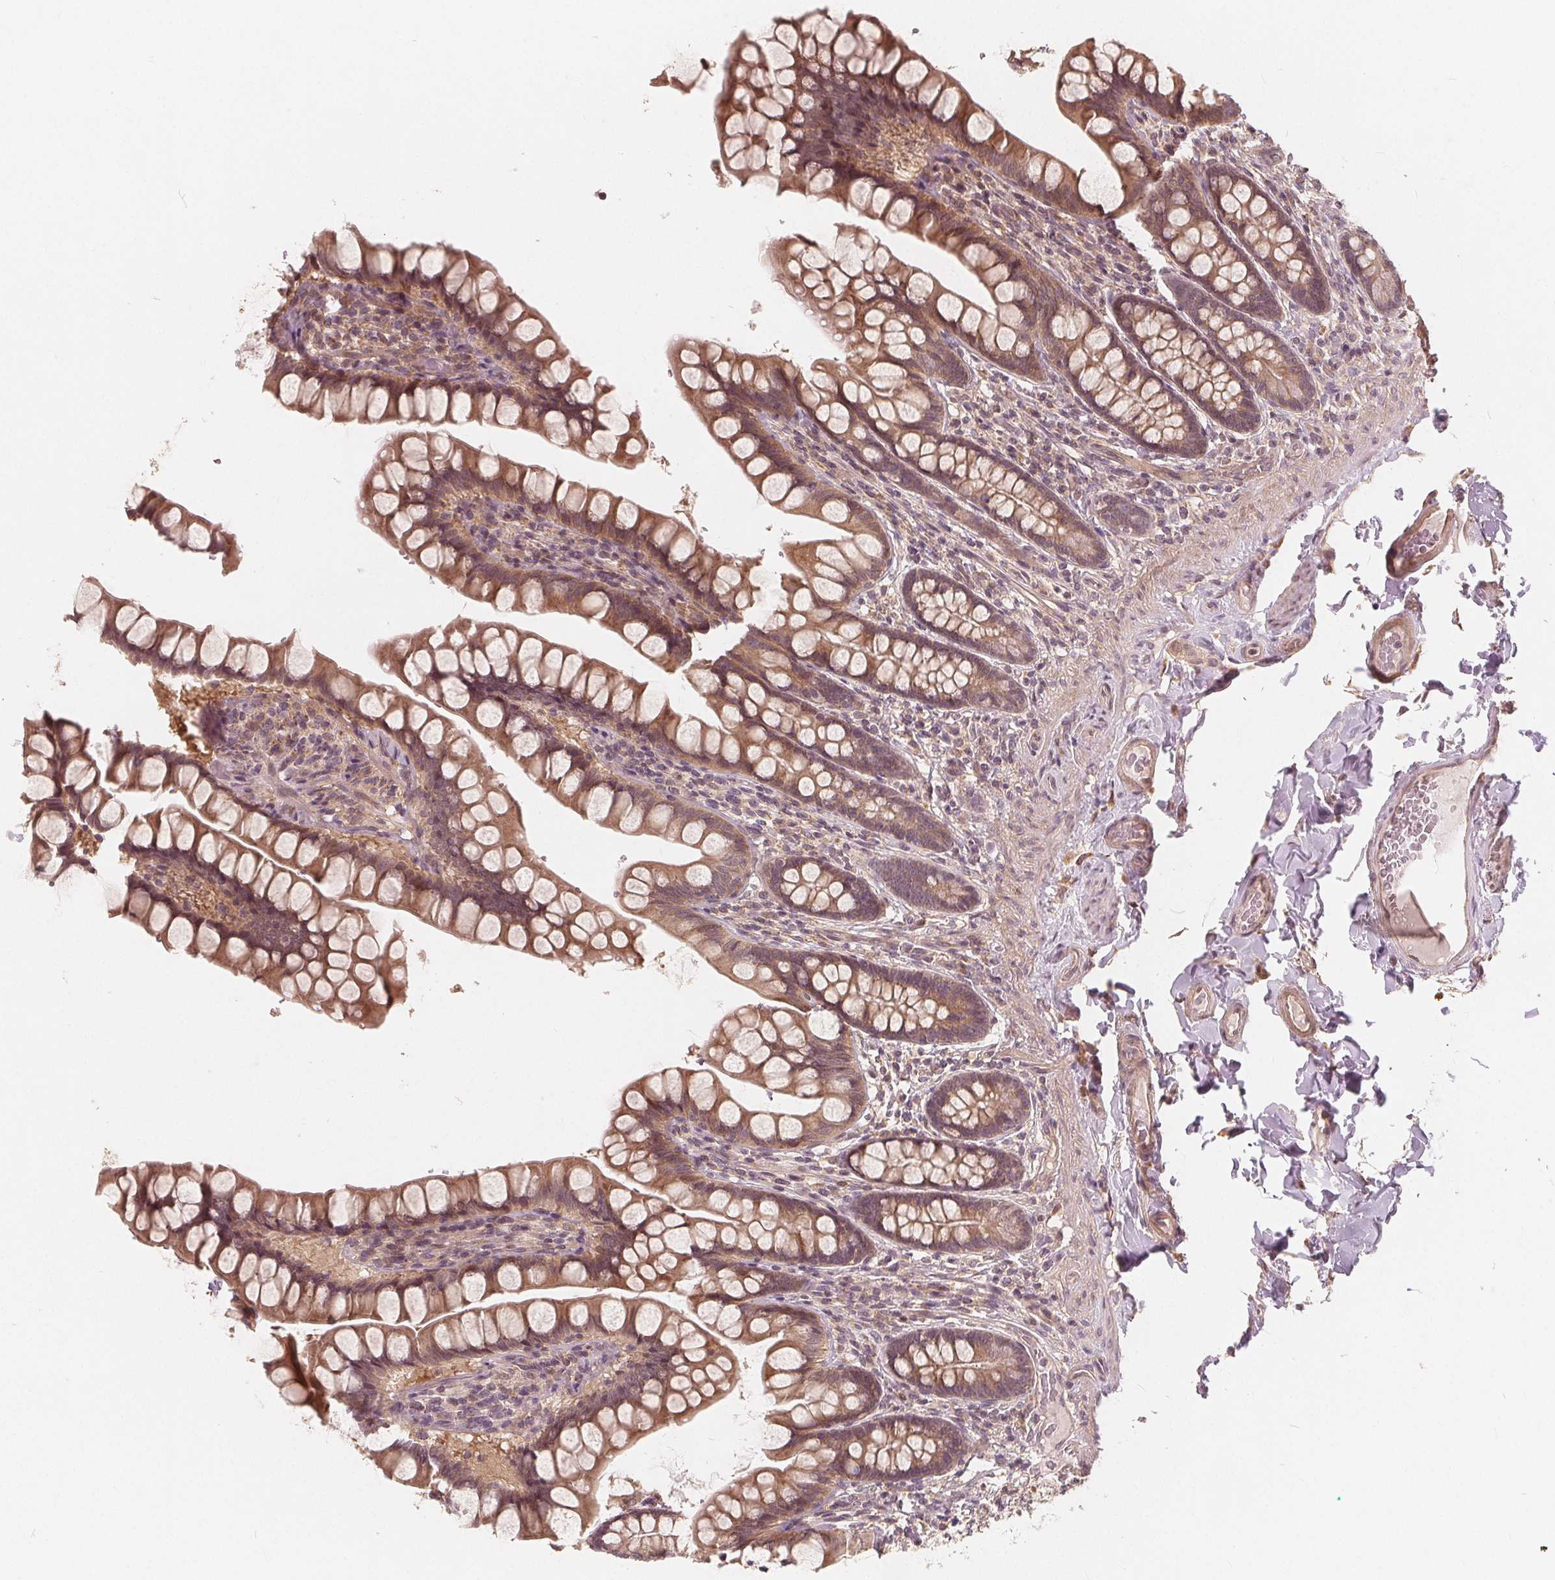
{"staining": {"intensity": "moderate", "quantity": ">75%", "location": "cytoplasmic/membranous"}, "tissue": "small intestine", "cell_type": "Glandular cells", "image_type": "normal", "snomed": [{"axis": "morphology", "description": "Normal tissue, NOS"}, {"axis": "topography", "description": "Small intestine"}], "caption": "High-power microscopy captured an immunohistochemistry (IHC) image of unremarkable small intestine, revealing moderate cytoplasmic/membranous expression in approximately >75% of glandular cells.", "gene": "SNX12", "patient": {"sex": "male", "age": 70}}